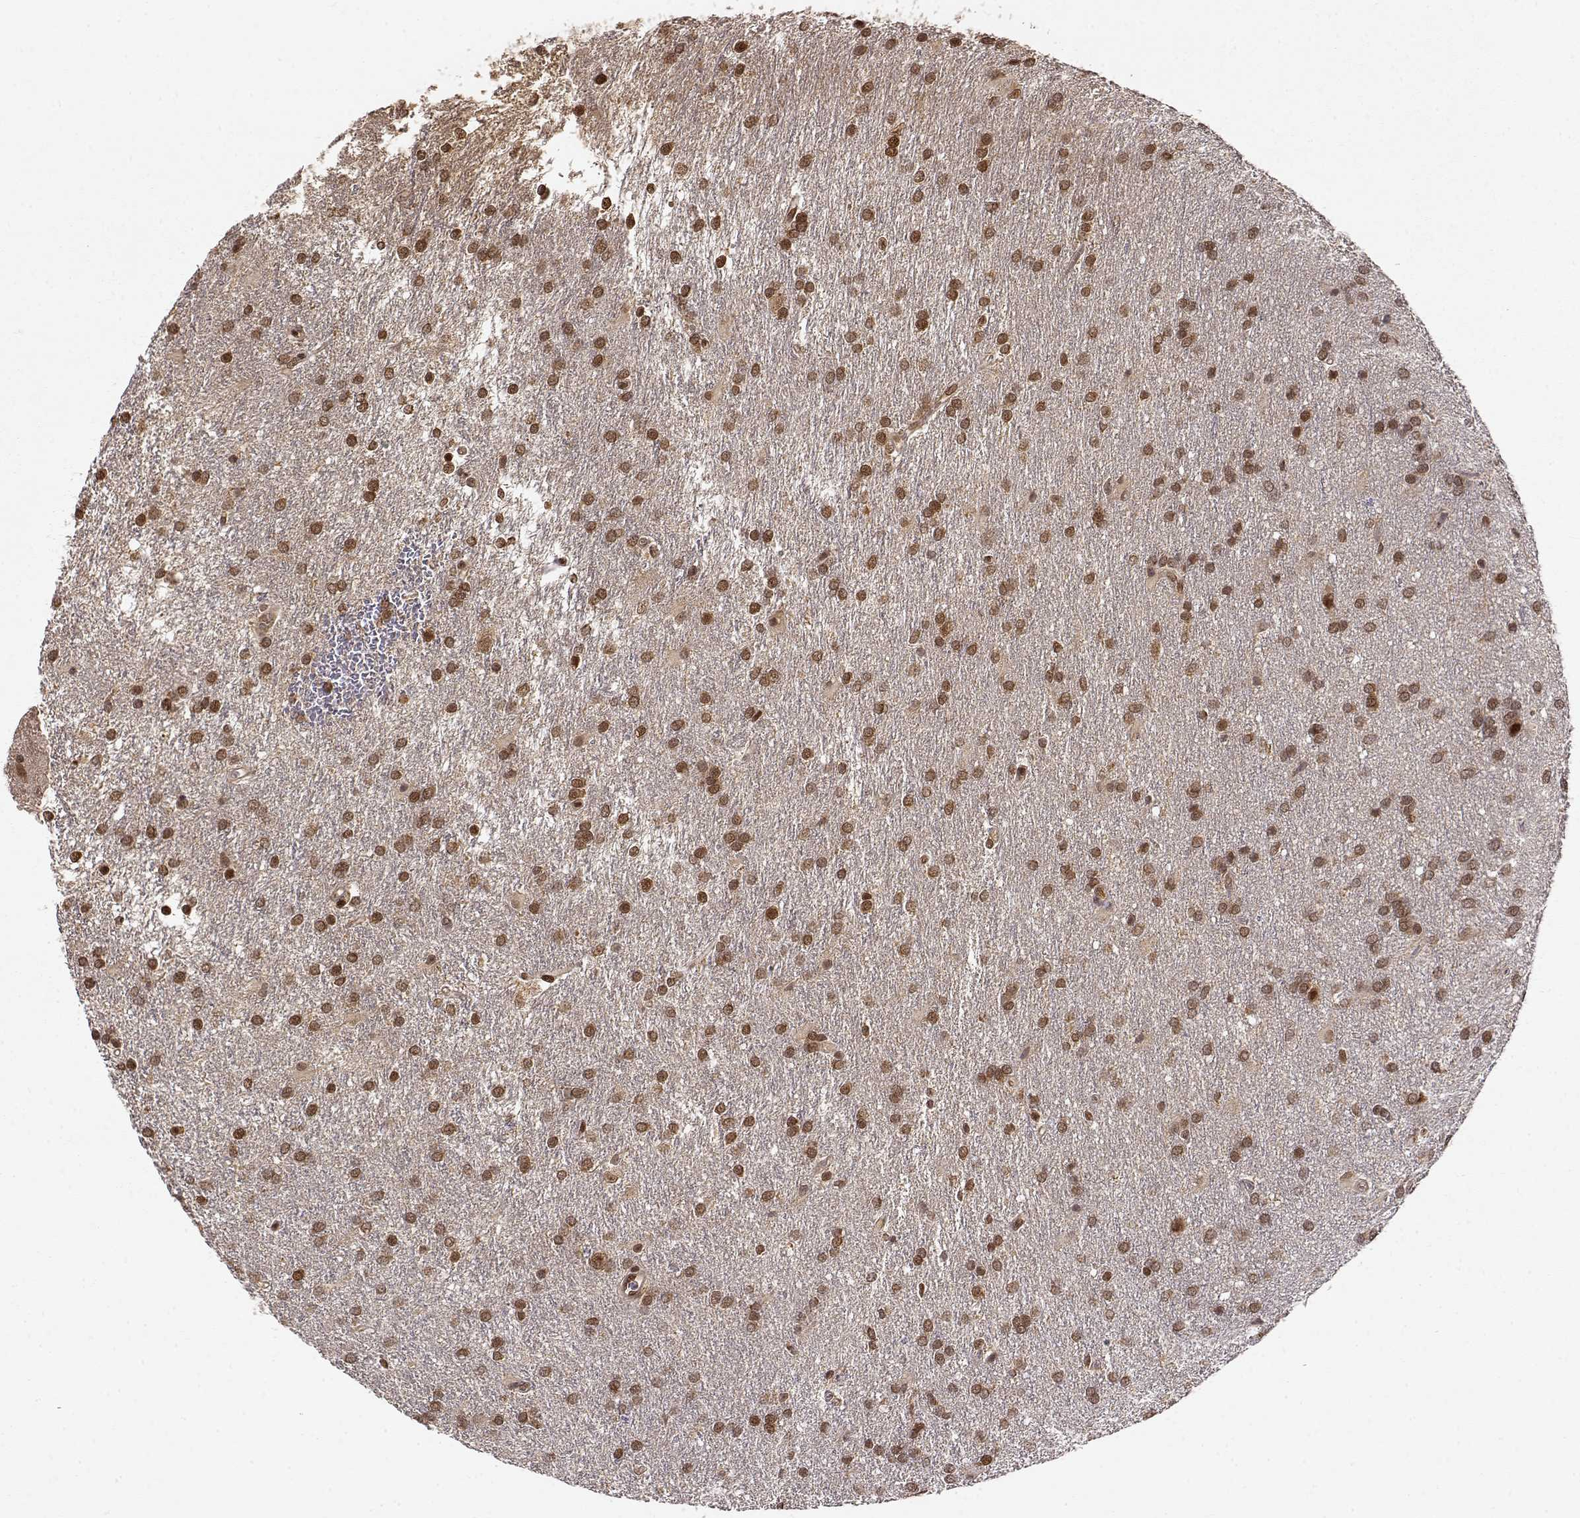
{"staining": {"intensity": "moderate", "quantity": ">75%", "location": "cytoplasmic/membranous,nuclear"}, "tissue": "glioma", "cell_type": "Tumor cells", "image_type": "cancer", "snomed": [{"axis": "morphology", "description": "Glioma, malignant, Low grade"}, {"axis": "topography", "description": "Brain"}], "caption": "Immunohistochemistry (IHC) histopathology image of neoplastic tissue: human malignant glioma (low-grade) stained using IHC reveals medium levels of moderate protein expression localized specifically in the cytoplasmic/membranous and nuclear of tumor cells, appearing as a cytoplasmic/membranous and nuclear brown color.", "gene": "MAEA", "patient": {"sex": "female", "age": 32}}